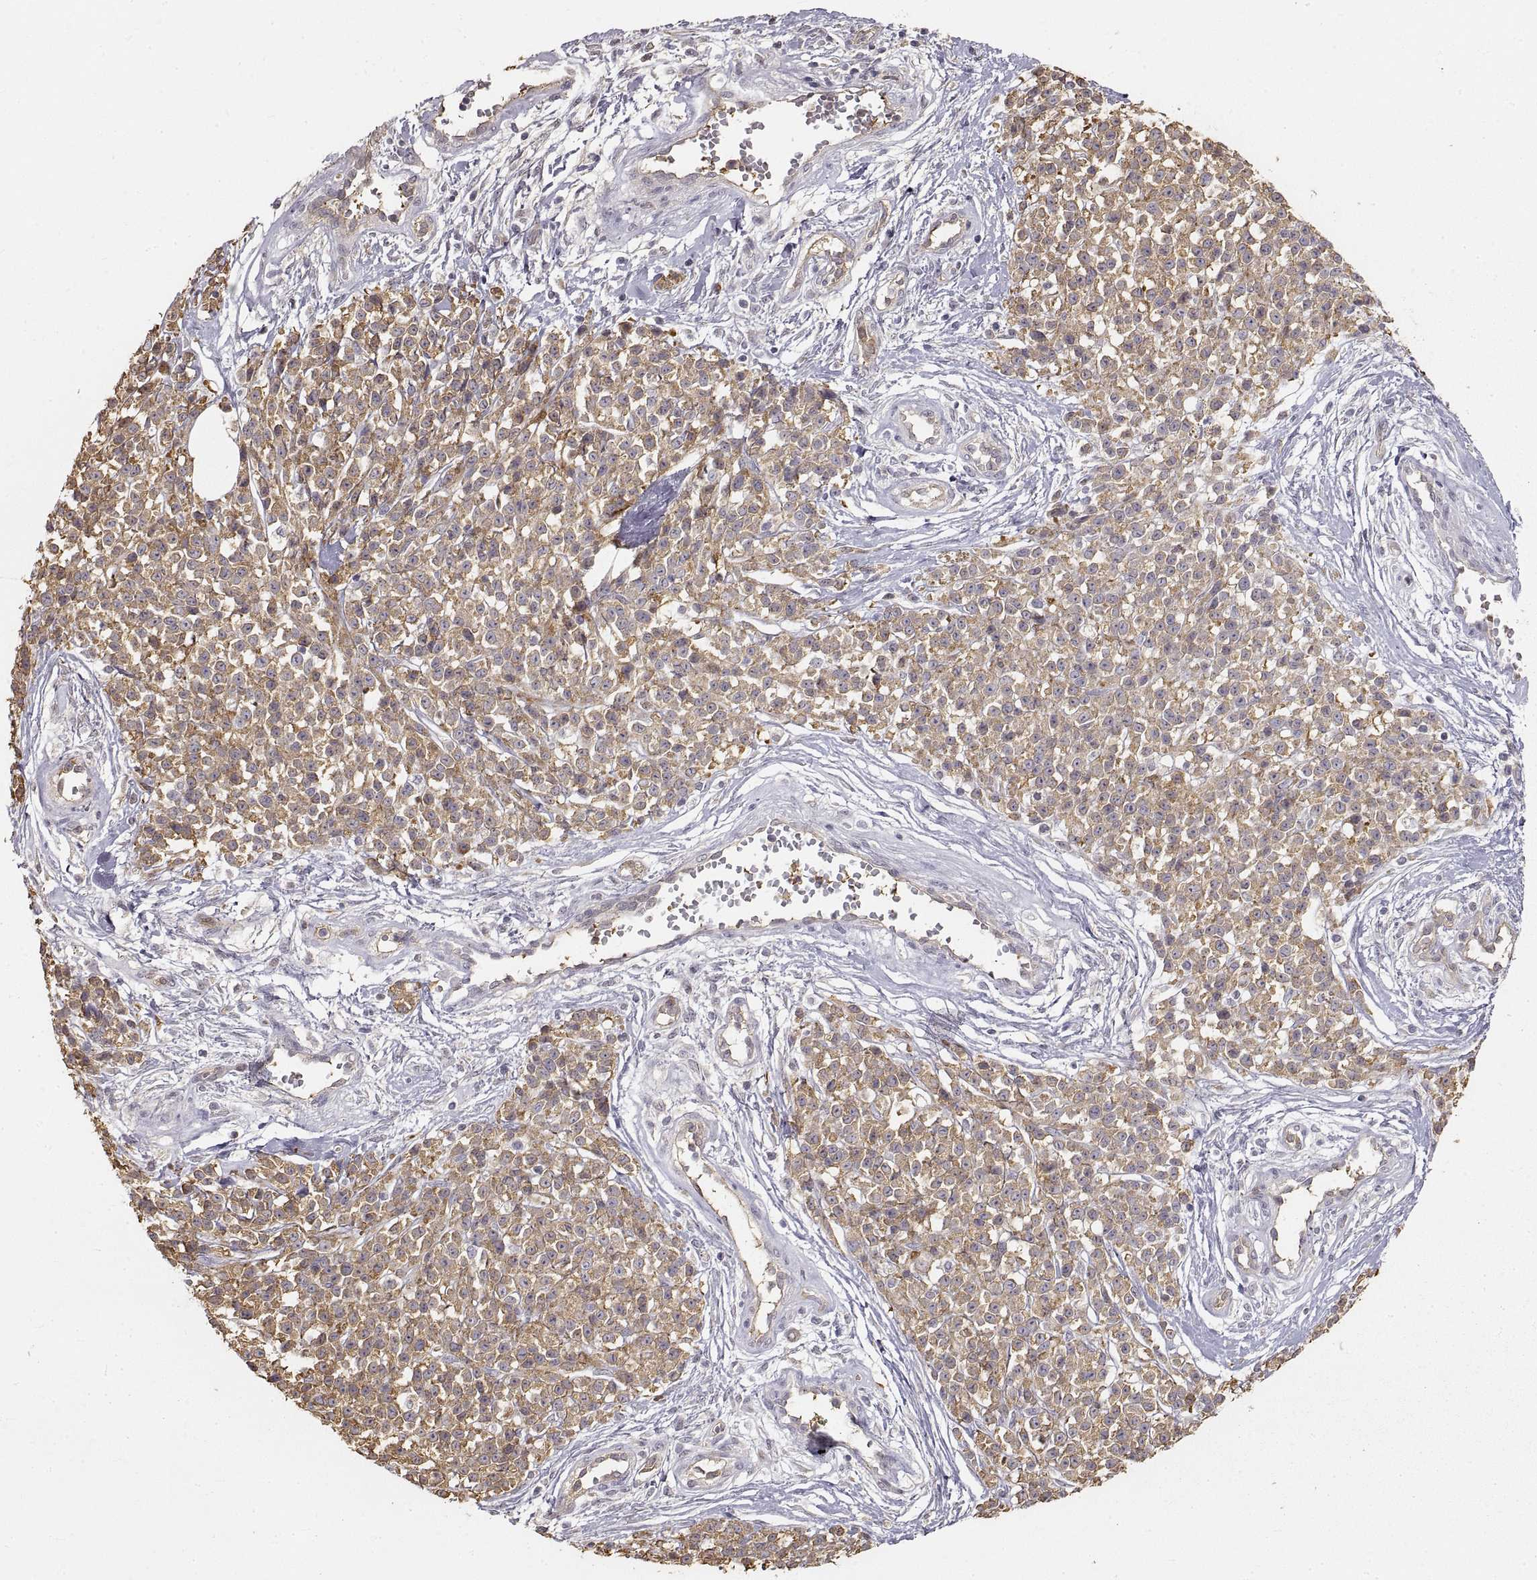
{"staining": {"intensity": "moderate", "quantity": ">75%", "location": "cytoplasmic/membranous"}, "tissue": "melanoma", "cell_type": "Tumor cells", "image_type": "cancer", "snomed": [{"axis": "morphology", "description": "Malignant melanoma, NOS"}, {"axis": "topography", "description": "Skin"}, {"axis": "topography", "description": "Skin of trunk"}], "caption": "Protein analysis of melanoma tissue displays moderate cytoplasmic/membranous staining in approximately >75% of tumor cells. Using DAB (3,3'-diaminobenzidine) (brown) and hematoxylin (blue) stains, captured at high magnification using brightfield microscopy.", "gene": "HSP90AB1", "patient": {"sex": "male", "age": 74}}